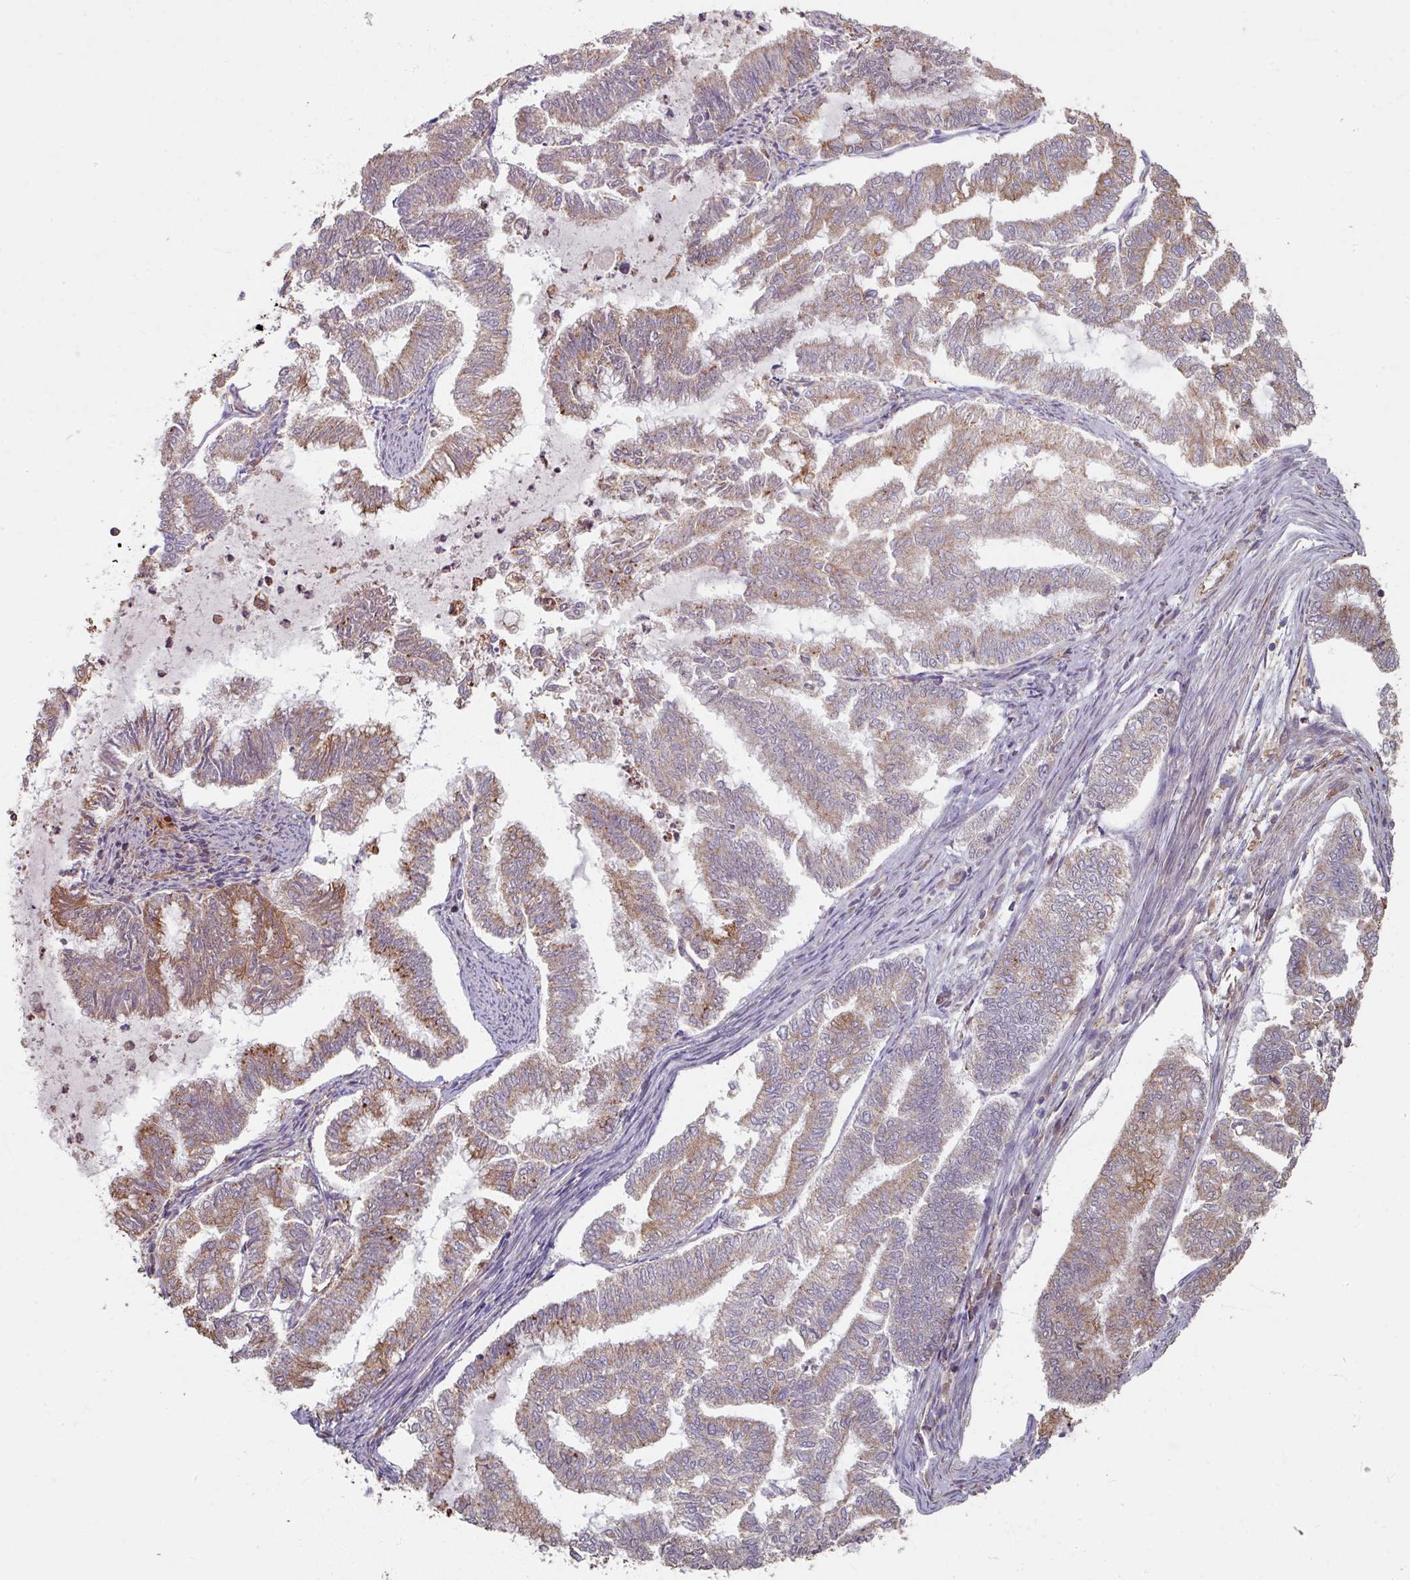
{"staining": {"intensity": "moderate", "quantity": "25%-75%", "location": "cytoplasmic/membranous"}, "tissue": "endometrial cancer", "cell_type": "Tumor cells", "image_type": "cancer", "snomed": [{"axis": "morphology", "description": "Adenocarcinoma, NOS"}, {"axis": "topography", "description": "Endometrium"}], "caption": "Tumor cells exhibit medium levels of moderate cytoplasmic/membranous positivity in approximately 25%-75% of cells in endometrial cancer (adenocarcinoma). (Brightfield microscopy of DAB IHC at high magnification).", "gene": "CCDC68", "patient": {"sex": "female", "age": 79}}